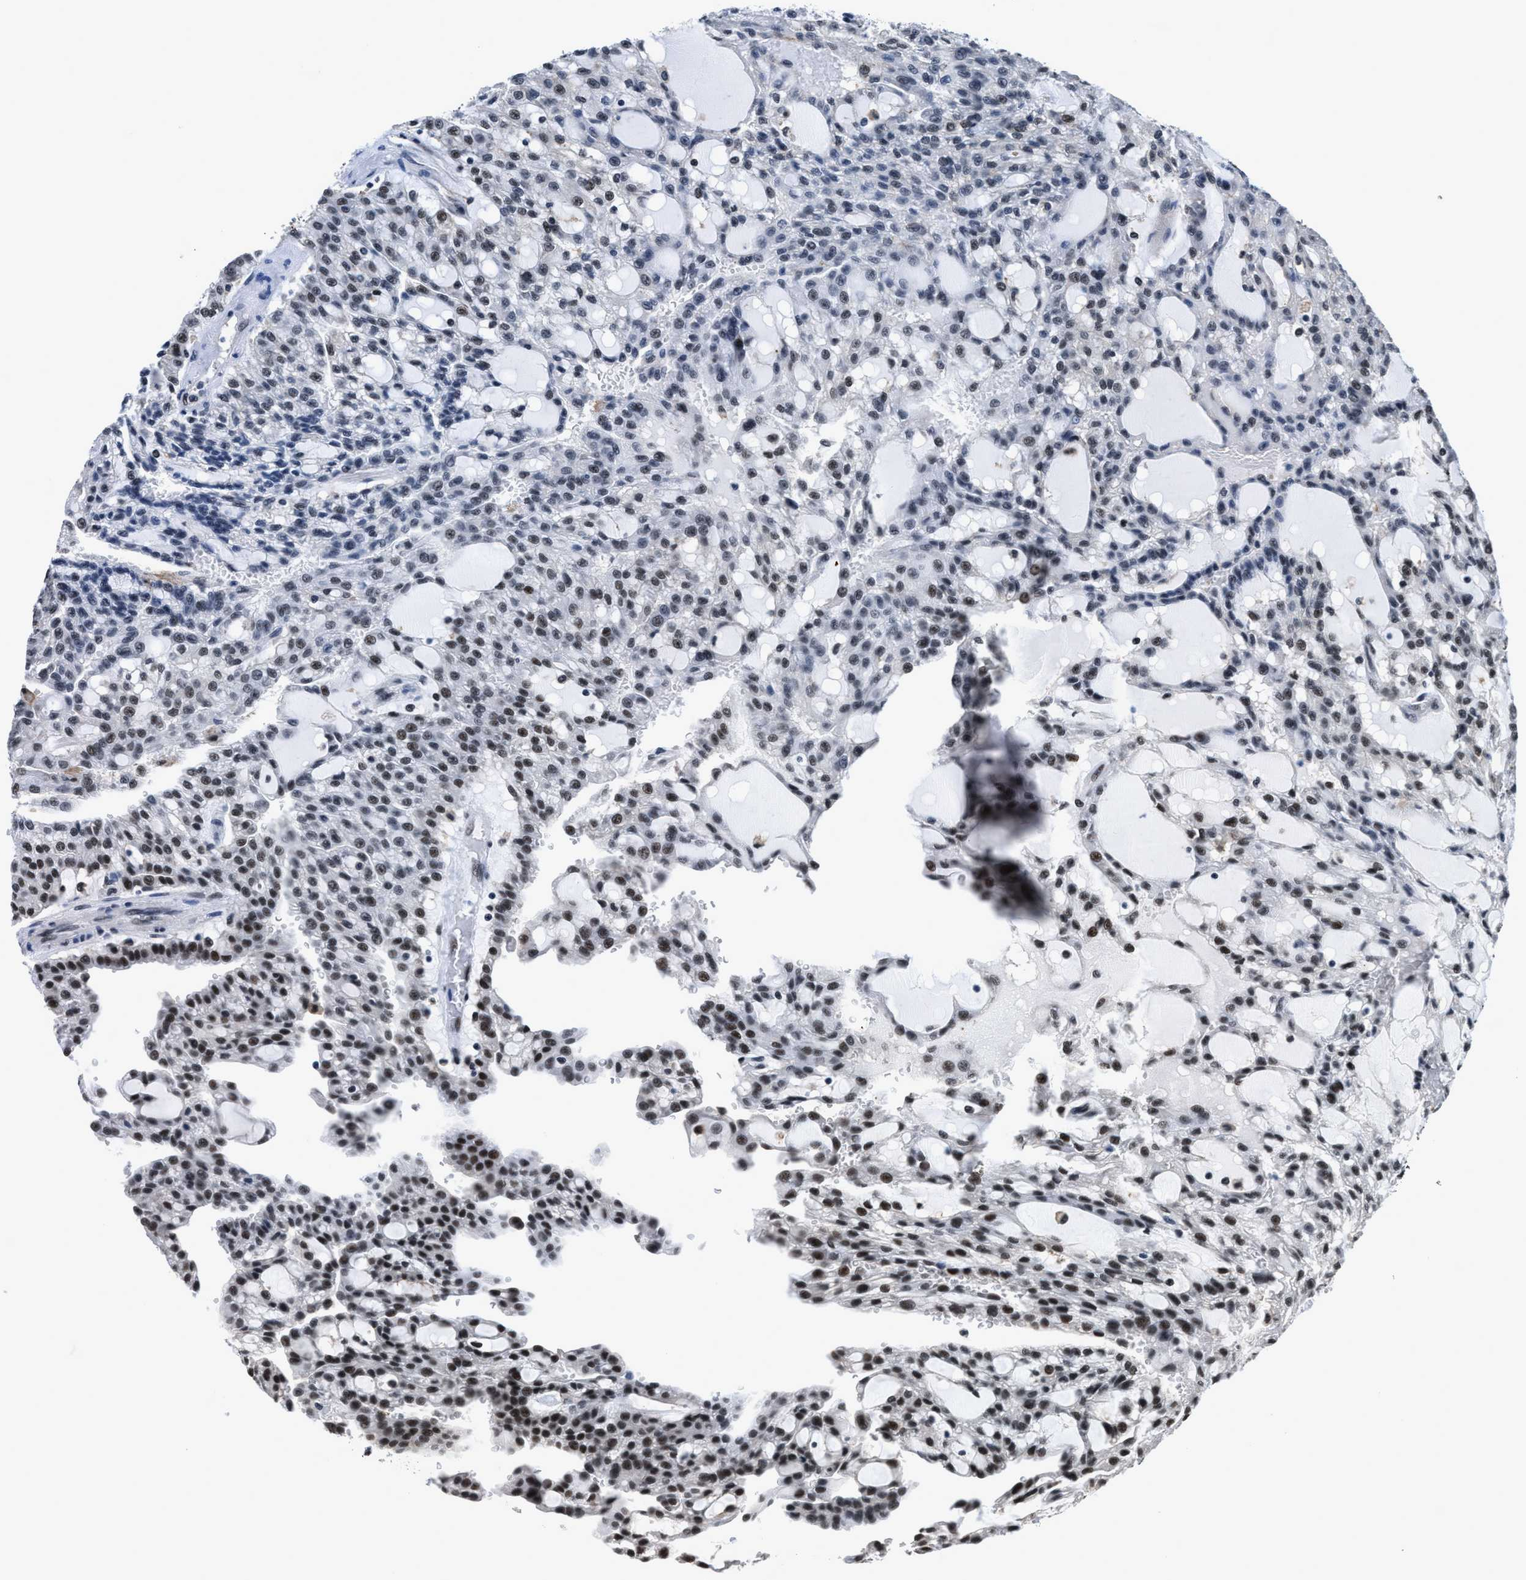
{"staining": {"intensity": "strong", "quantity": "25%-75%", "location": "nuclear"}, "tissue": "renal cancer", "cell_type": "Tumor cells", "image_type": "cancer", "snomed": [{"axis": "morphology", "description": "Adenocarcinoma, NOS"}, {"axis": "topography", "description": "Kidney"}], "caption": "Adenocarcinoma (renal) stained with a brown dye displays strong nuclear positive staining in approximately 25%-75% of tumor cells.", "gene": "HNRNPH2", "patient": {"sex": "male", "age": 63}}